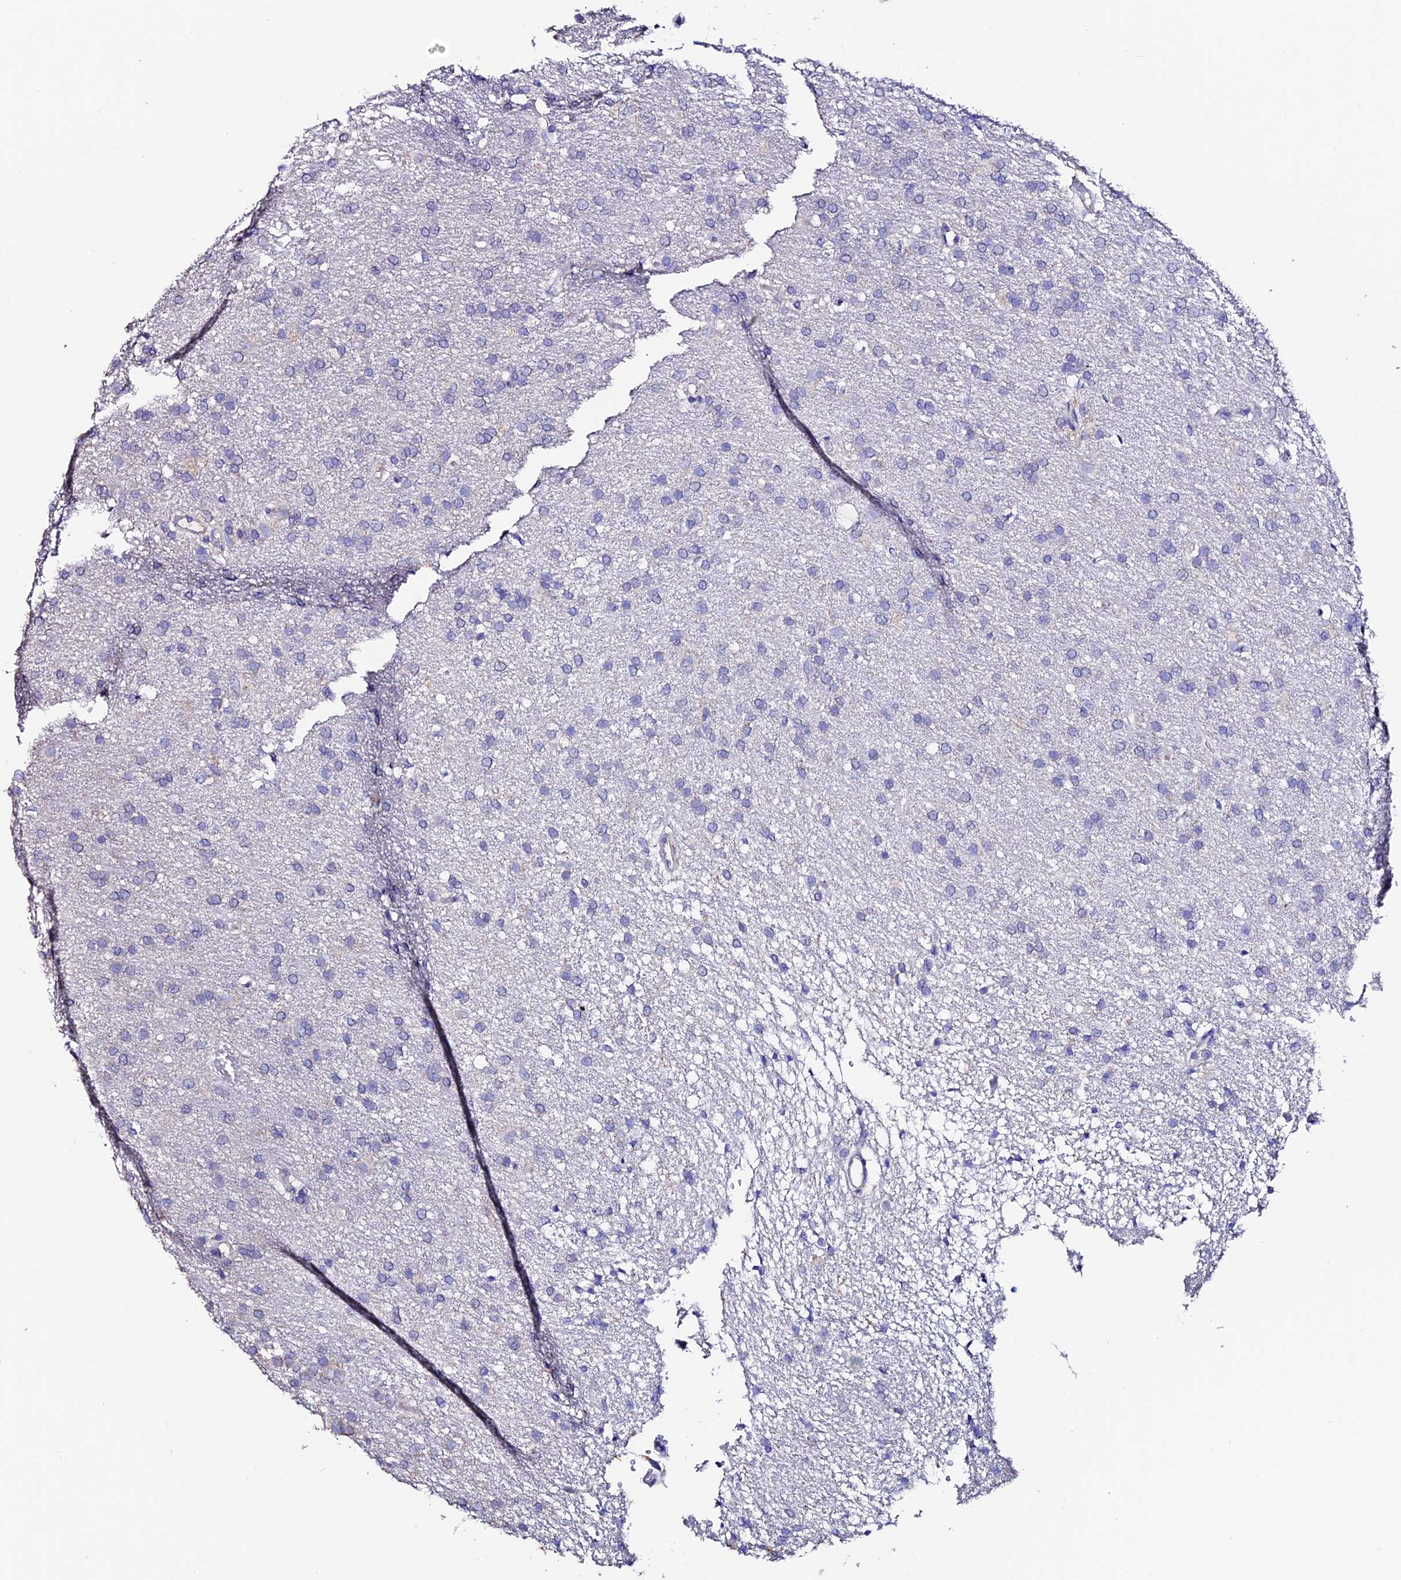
{"staining": {"intensity": "negative", "quantity": "none", "location": "none"}, "tissue": "glioma", "cell_type": "Tumor cells", "image_type": "cancer", "snomed": [{"axis": "morphology", "description": "Glioma, malignant, High grade"}, {"axis": "topography", "description": "Brain"}], "caption": "DAB immunohistochemical staining of glioma demonstrates no significant expression in tumor cells.", "gene": "ESM1", "patient": {"sex": "male", "age": 72}}